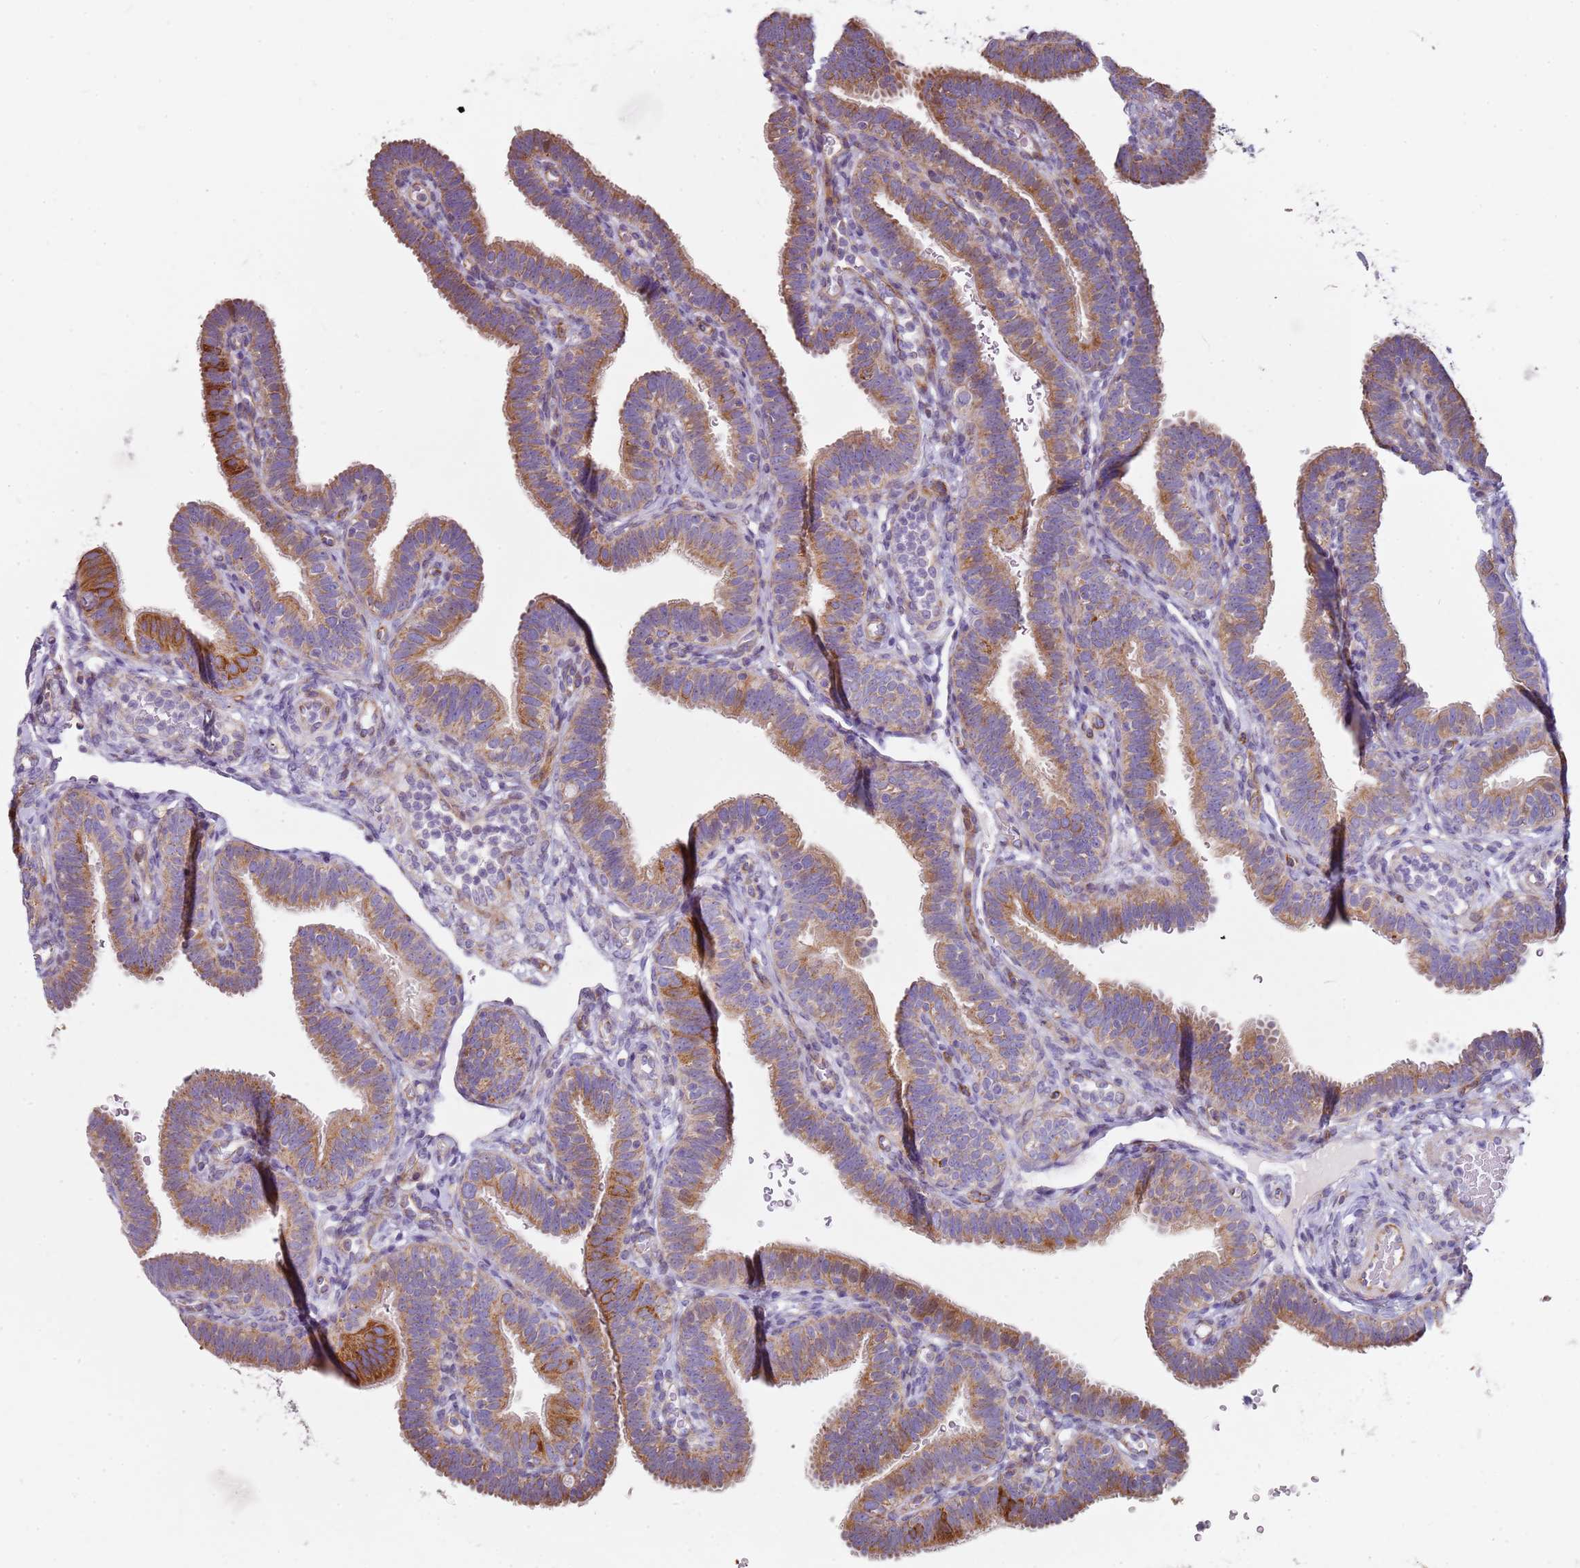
{"staining": {"intensity": "moderate", "quantity": ">75%", "location": "cytoplasmic/membranous"}, "tissue": "fallopian tube", "cell_type": "Glandular cells", "image_type": "normal", "snomed": [{"axis": "morphology", "description": "Normal tissue, NOS"}, {"axis": "topography", "description": "Fallopian tube"}], "caption": "Fallopian tube stained with immunohistochemistry (IHC) displays moderate cytoplasmic/membranous expression in about >75% of glandular cells.", "gene": "ALS2", "patient": {"sex": "female", "age": 41}}